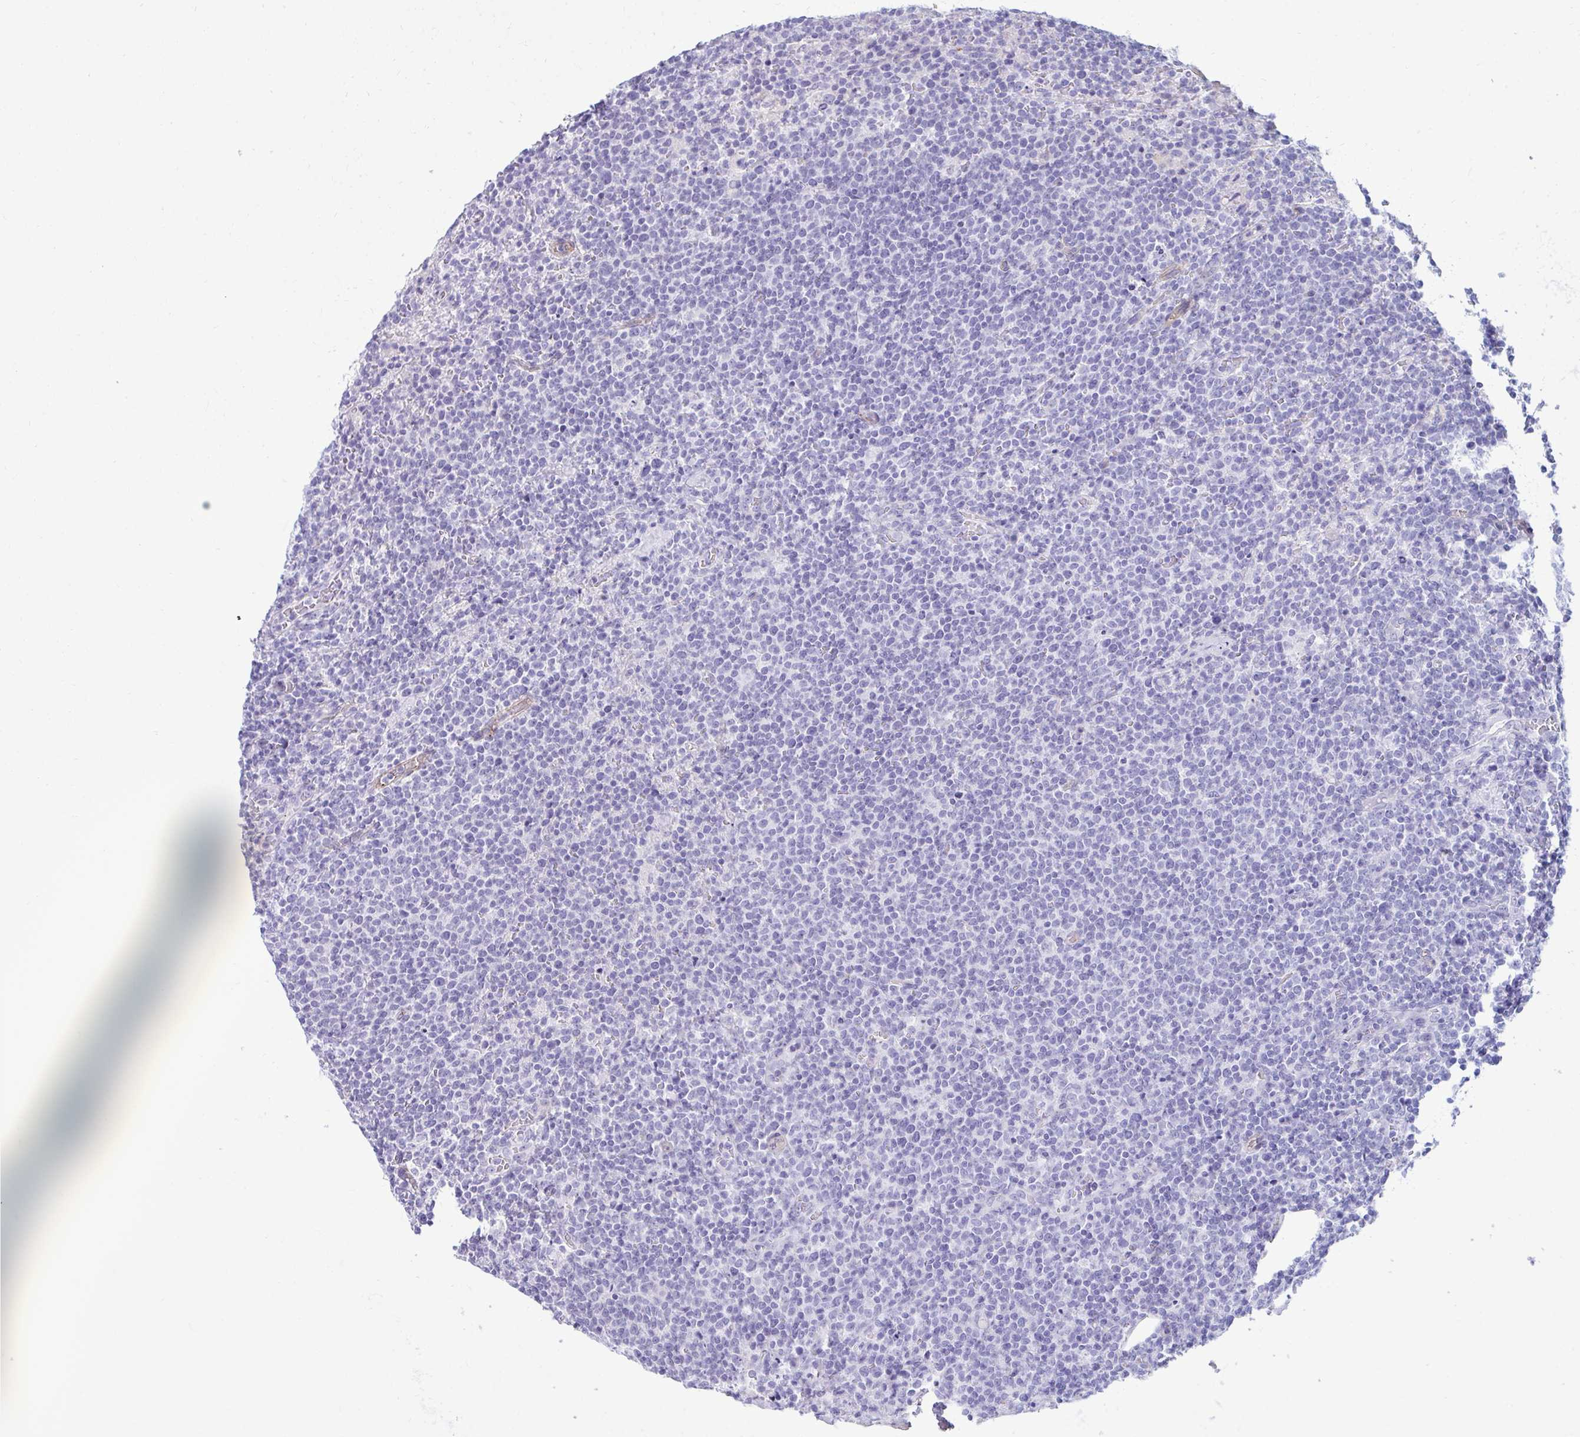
{"staining": {"intensity": "negative", "quantity": "none", "location": "none"}, "tissue": "lymphoma", "cell_type": "Tumor cells", "image_type": "cancer", "snomed": [{"axis": "morphology", "description": "Malignant lymphoma, non-Hodgkin's type, High grade"}, {"axis": "topography", "description": "Lymph node"}], "caption": "Photomicrograph shows no significant protein staining in tumor cells of lymphoma. (Brightfield microscopy of DAB IHC at high magnification).", "gene": "UBL3", "patient": {"sex": "male", "age": 61}}